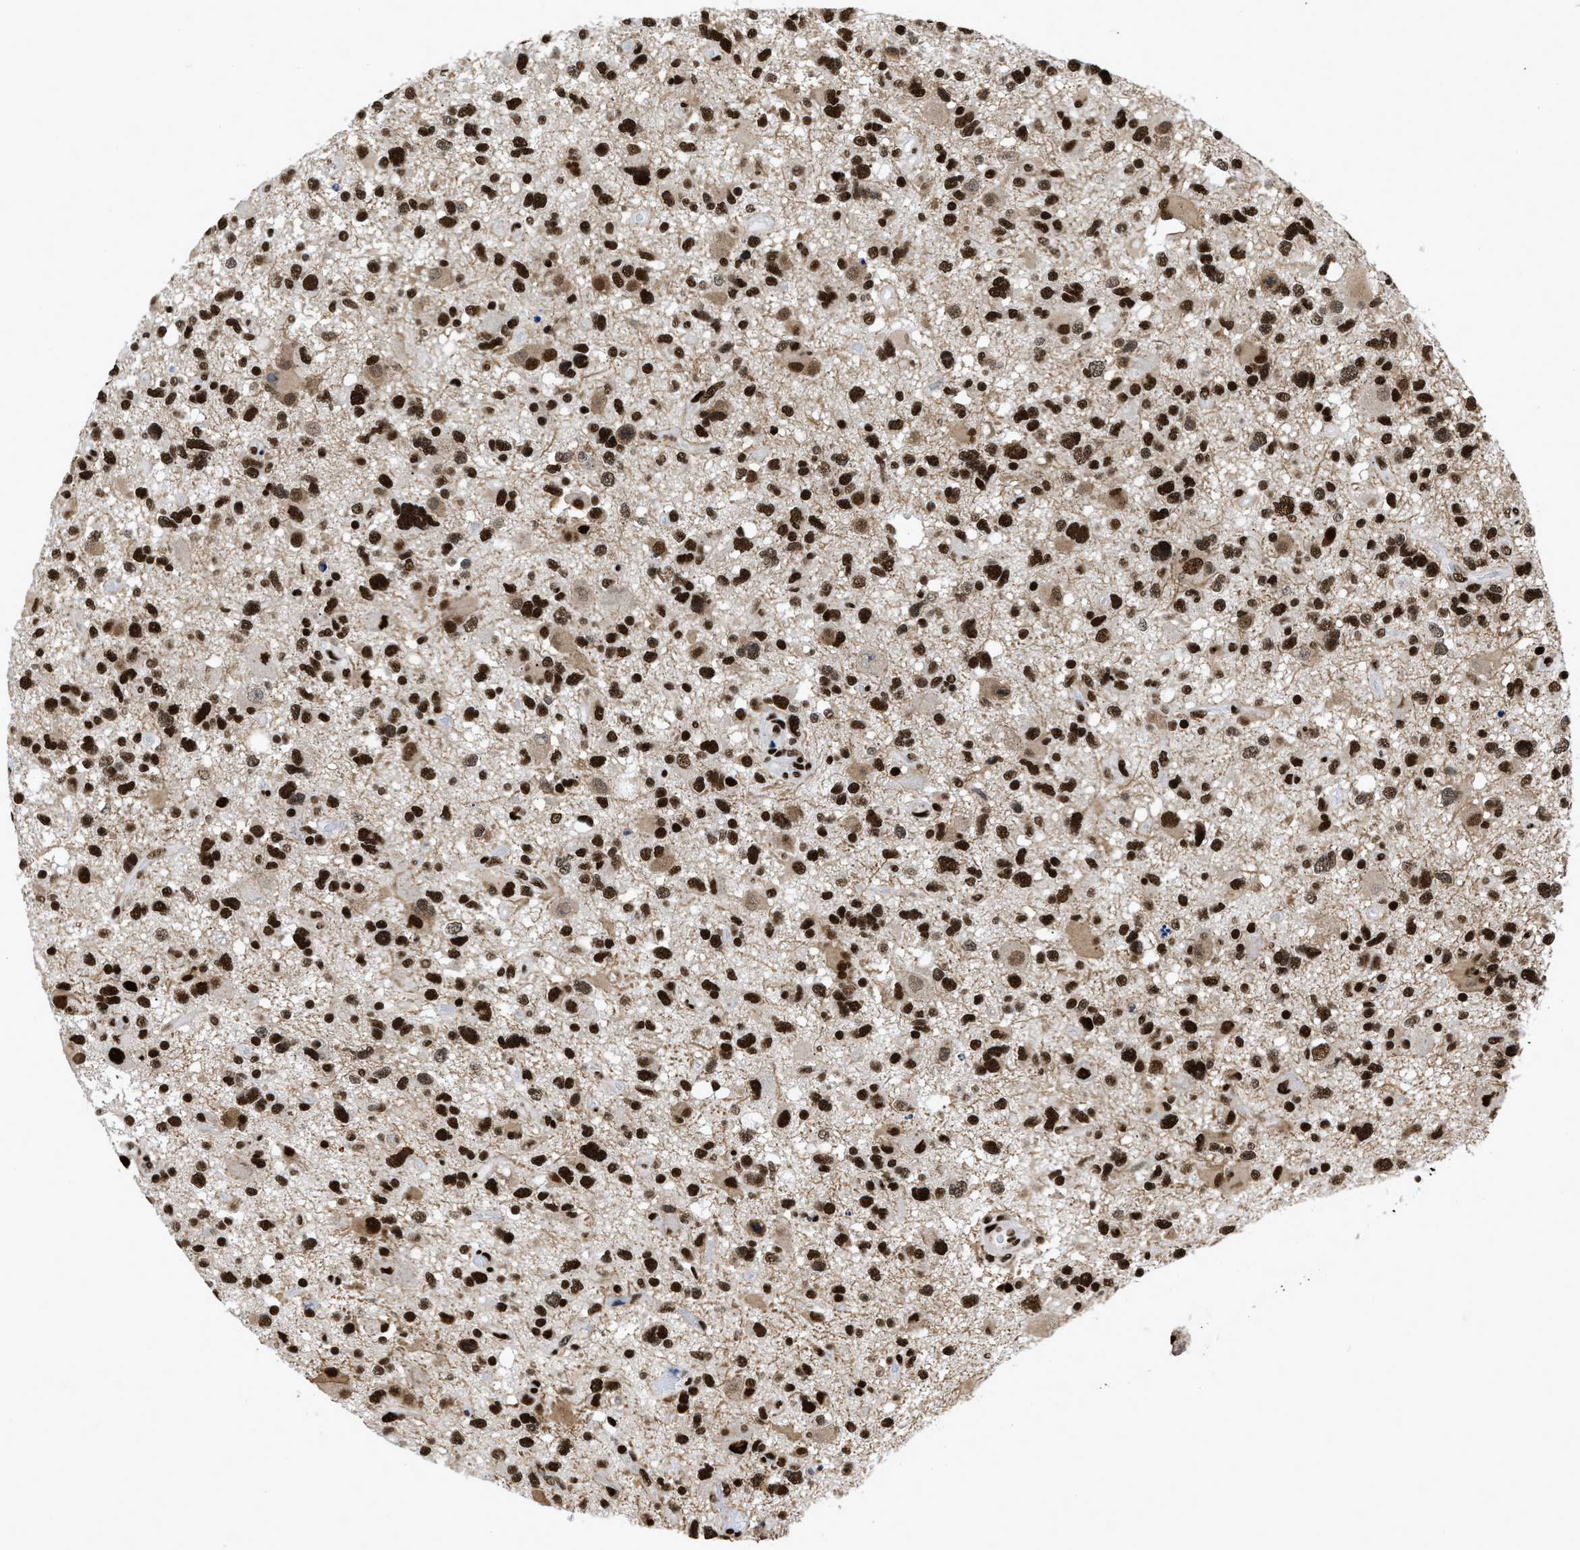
{"staining": {"intensity": "strong", "quantity": ">75%", "location": "nuclear"}, "tissue": "glioma", "cell_type": "Tumor cells", "image_type": "cancer", "snomed": [{"axis": "morphology", "description": "Glioma, malignant, High grade"}, {"axis": "topography", "description": "Brain"}], "caption": "The immunohistochemical stain highlights strong nuclear staining in tumor cells of malignant glioma (high-grade) tissue. (brown staining indicates protein expression, while blue staining denotes nuclei).", "gene": "CREB1", "patient": {"sex": "male", "age": 33}}